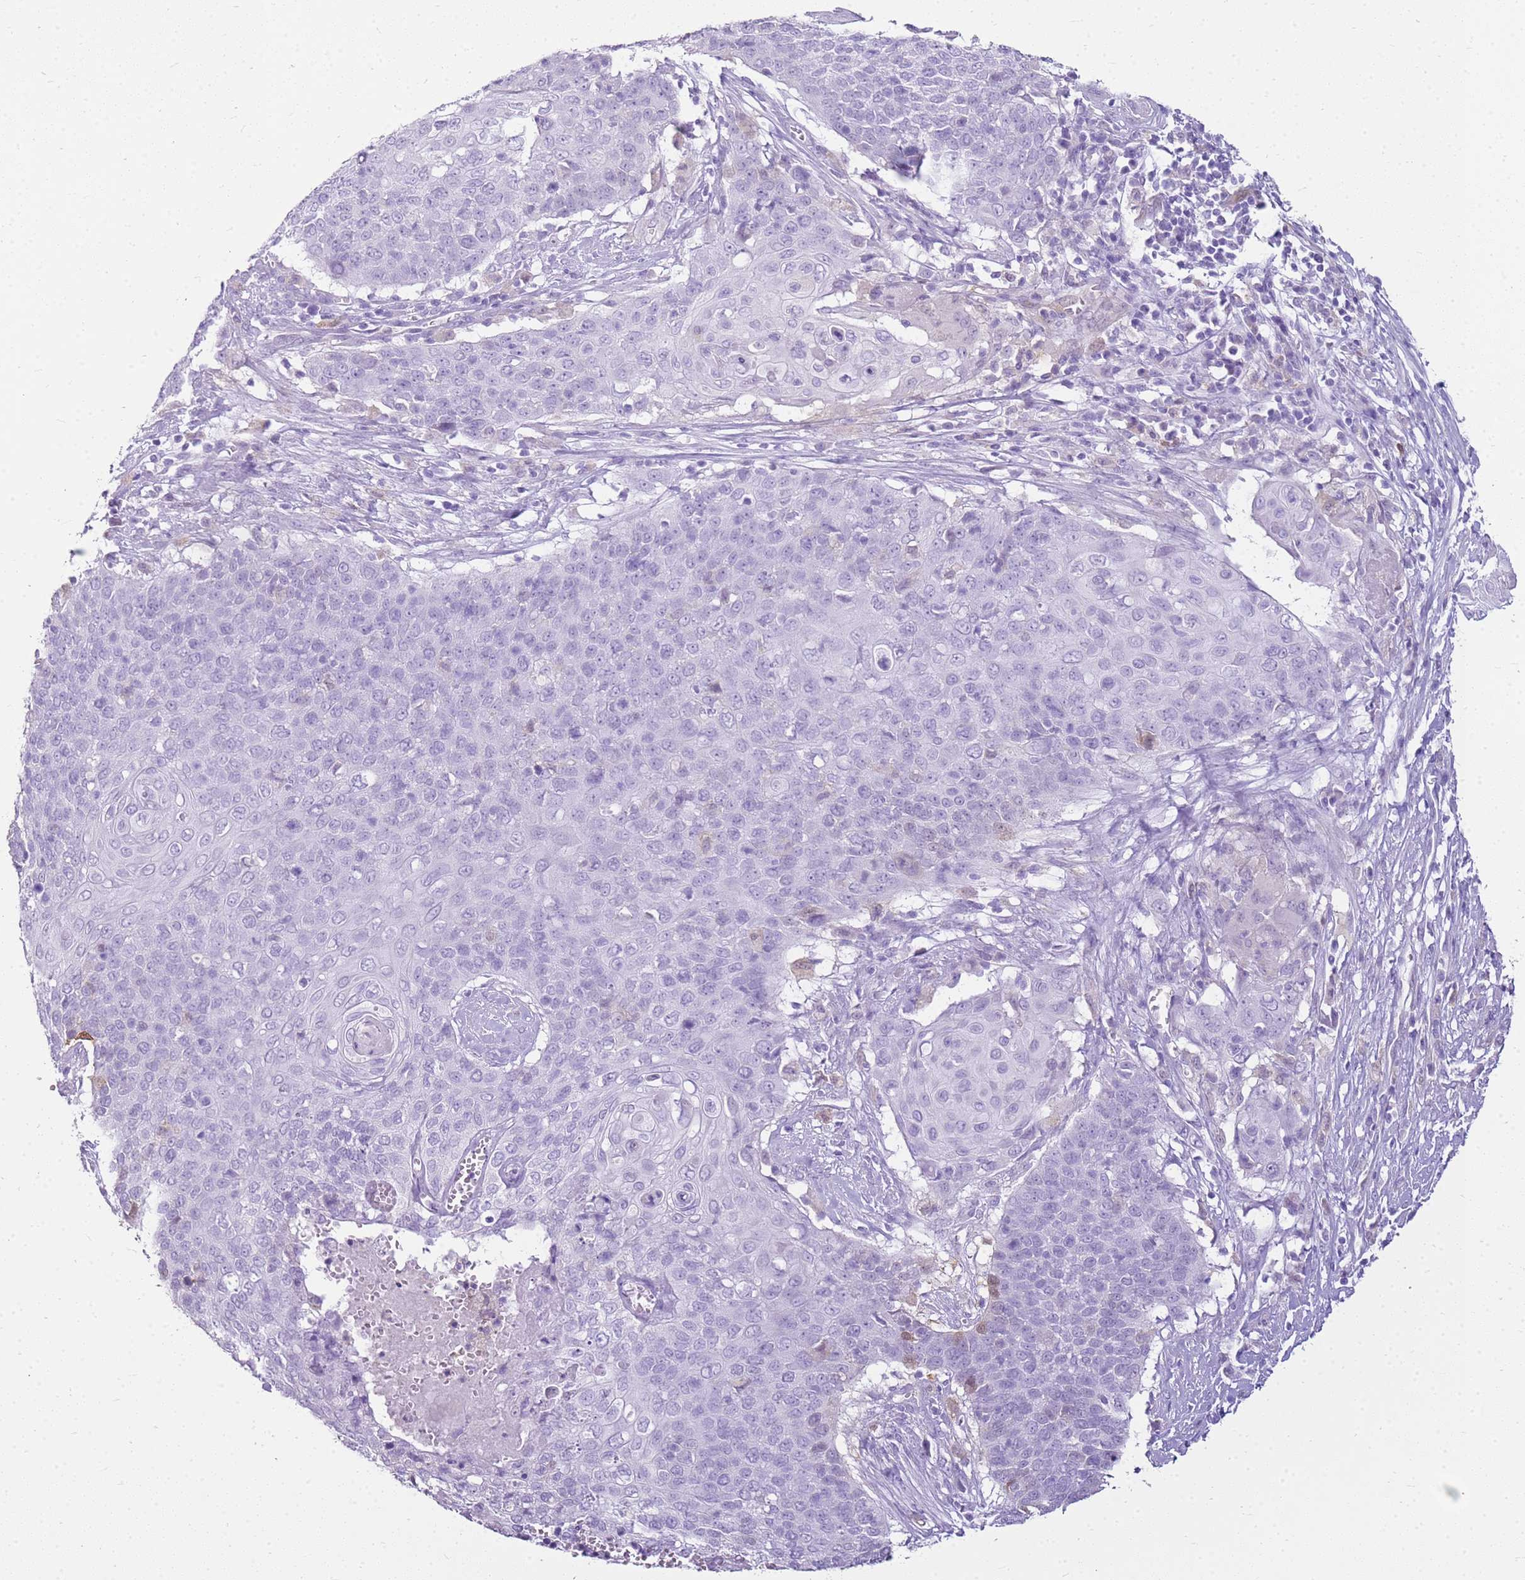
{"staining": {"intensity": "negative", "quantity": "none", "location": "none"}, "tissue": "cervical cancer", "cell_type": "Tumor cells", "image_type": "cancer", "snomed": [{"axis": "morphology", "description": "Squamous cell carcinoma, NOS"}, {"axis": "topography", "description": "Cervix"}], "caption": "DAB (3,3'-diaminobenzidine) immunohistochemical staining of human squamous cell carcinoma (cervical) demonstrates no significant staining in tumor cells.", "gene": "SULT1E1", "patient": {"sex": "female", "age": 39}}